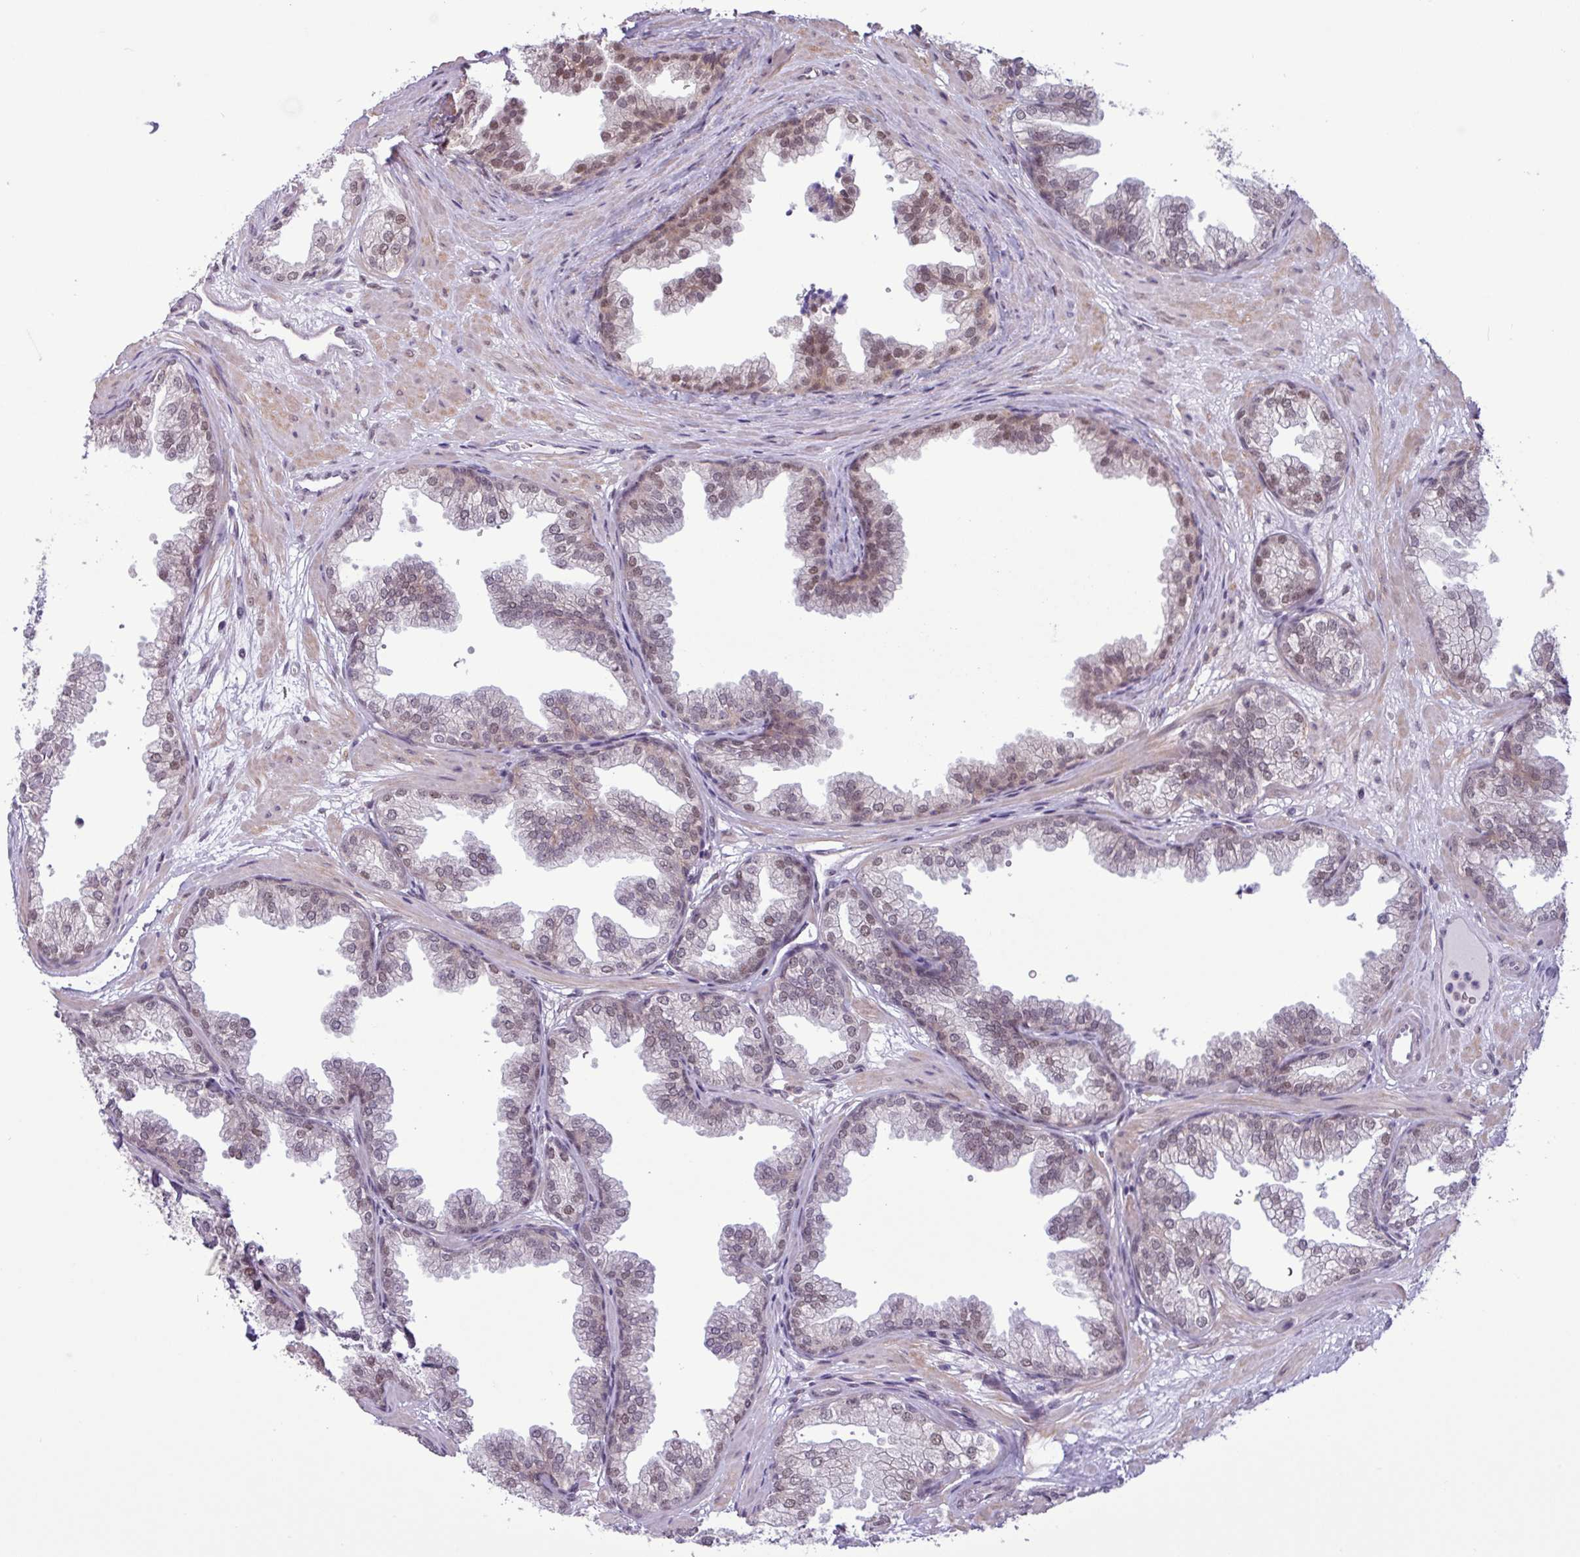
{"staining": {"intensity": "moderate", "quantity": ">75%", "location": "nuclear"}, "tissue": "prostate", "cell_type": "Glandular cells", "image_type": "normal", "snomed": [{"axis": "morphology", "description": "Normal tissue, NOS"}, {"axis": "topography", "description": "Prostate"}], "caption": "Immunohistochemistry histopathology image of unremarkable prostate: prostate stained using IHC displays medium levels of moderate protein expression localized specifically in the nuclear of glandular cells, appearing as a nuclear brown color.", "gene": "NOTCH2", "patient": {"sex": "male", "age": 37}}